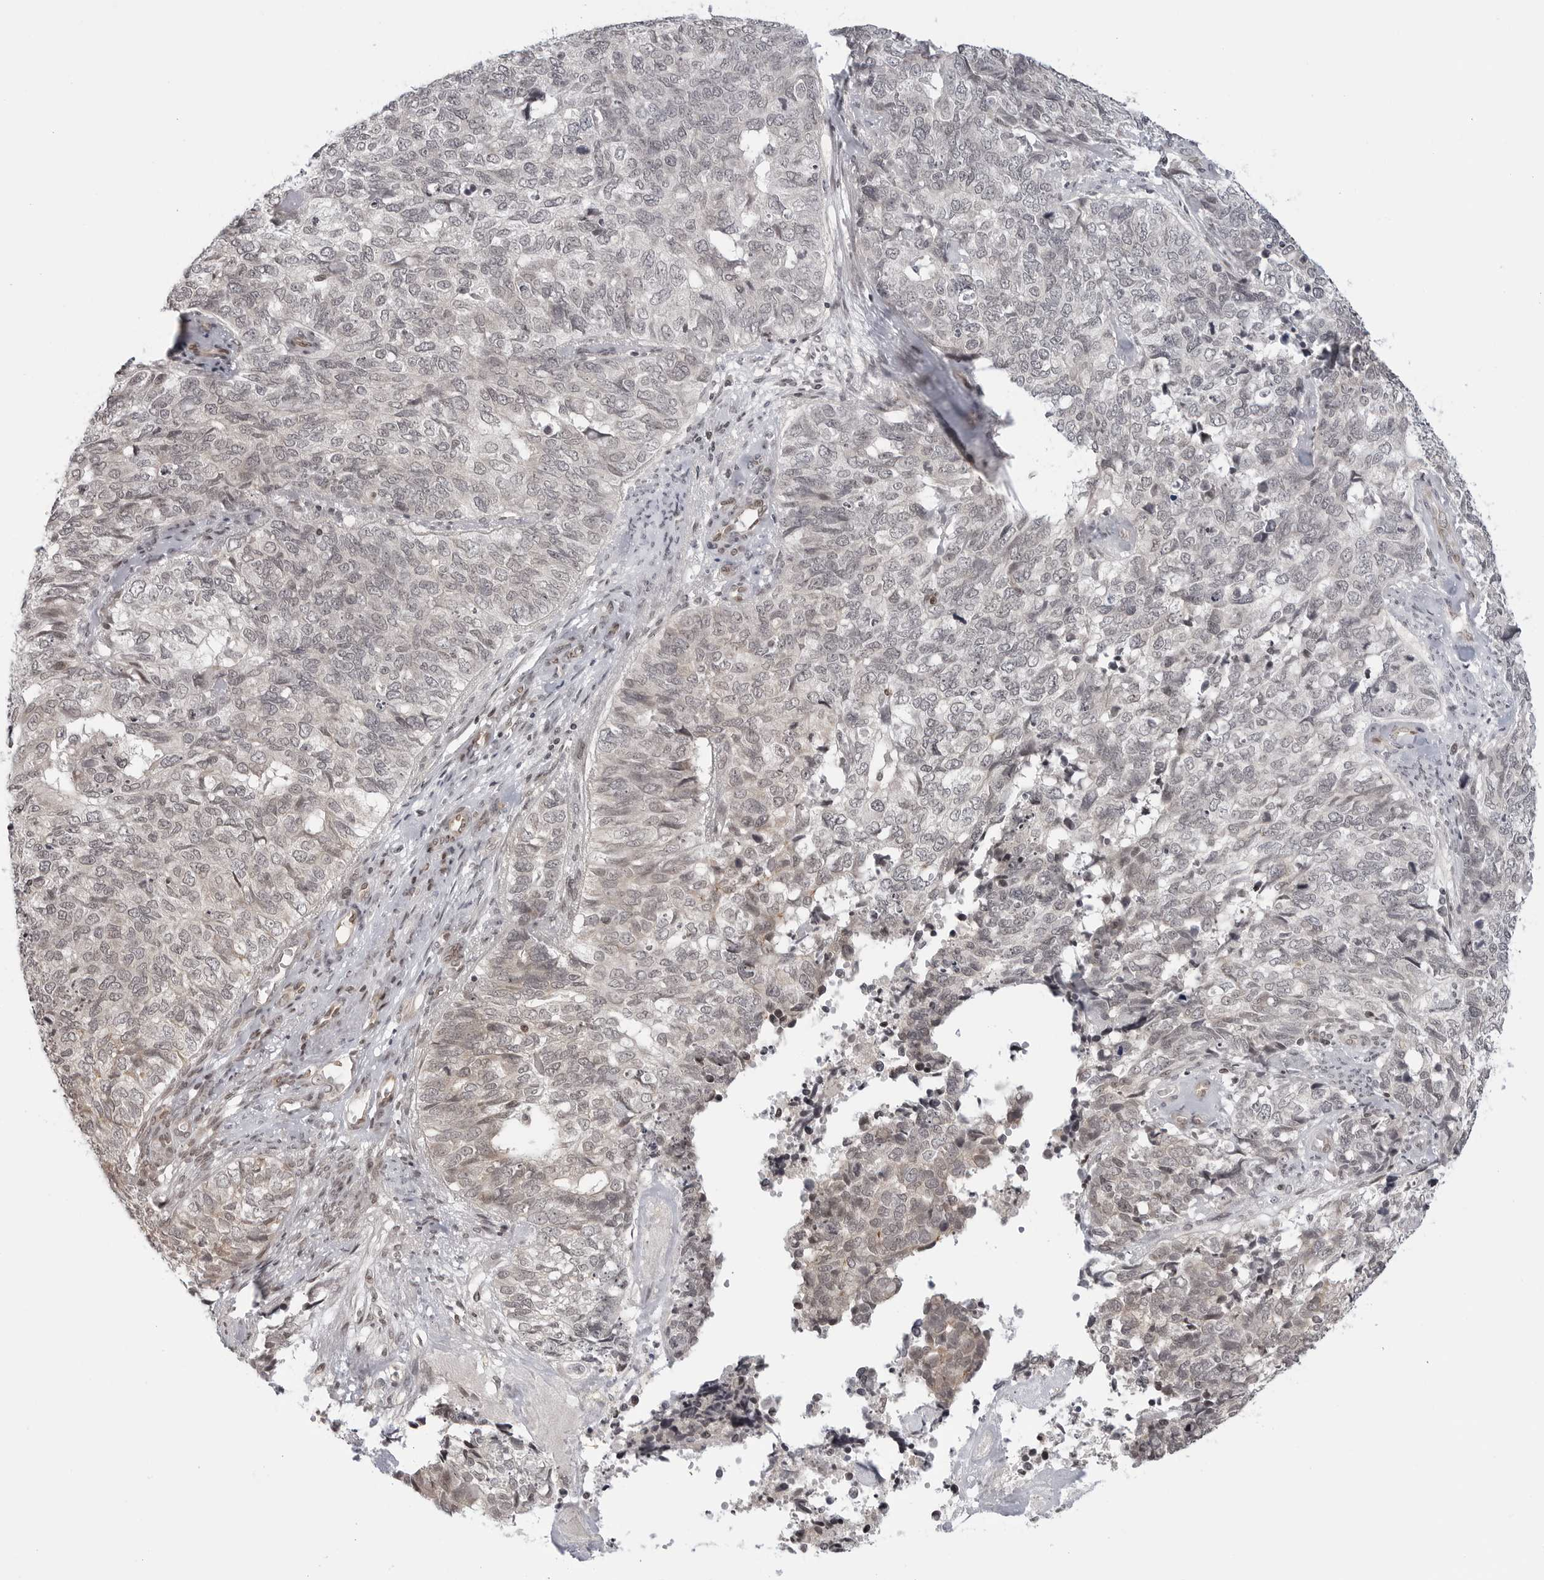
{"staining": {"intensity": "weak", "quantity": "25%-75%", "location": "cytoplasmic/membranous,nuclear"}, "tissue": "cervical cancer", "cell_type": "Tumor cells", "image_type": "cancer", "snomed": [{"axis": "morphology", "description": "Squamous cell carcinoma, NOS"}, {"axis": "topography", "description": "Cervix"}], "caption": "About 25%-75% of tumor cells in cervical cancer show weak cytoplasmic/membranous and nuclear protein positivity as visualized by brown immunohistochemical staining.", "gene": "C8orf33", "patient": {"sex": "female", "age": 63}}